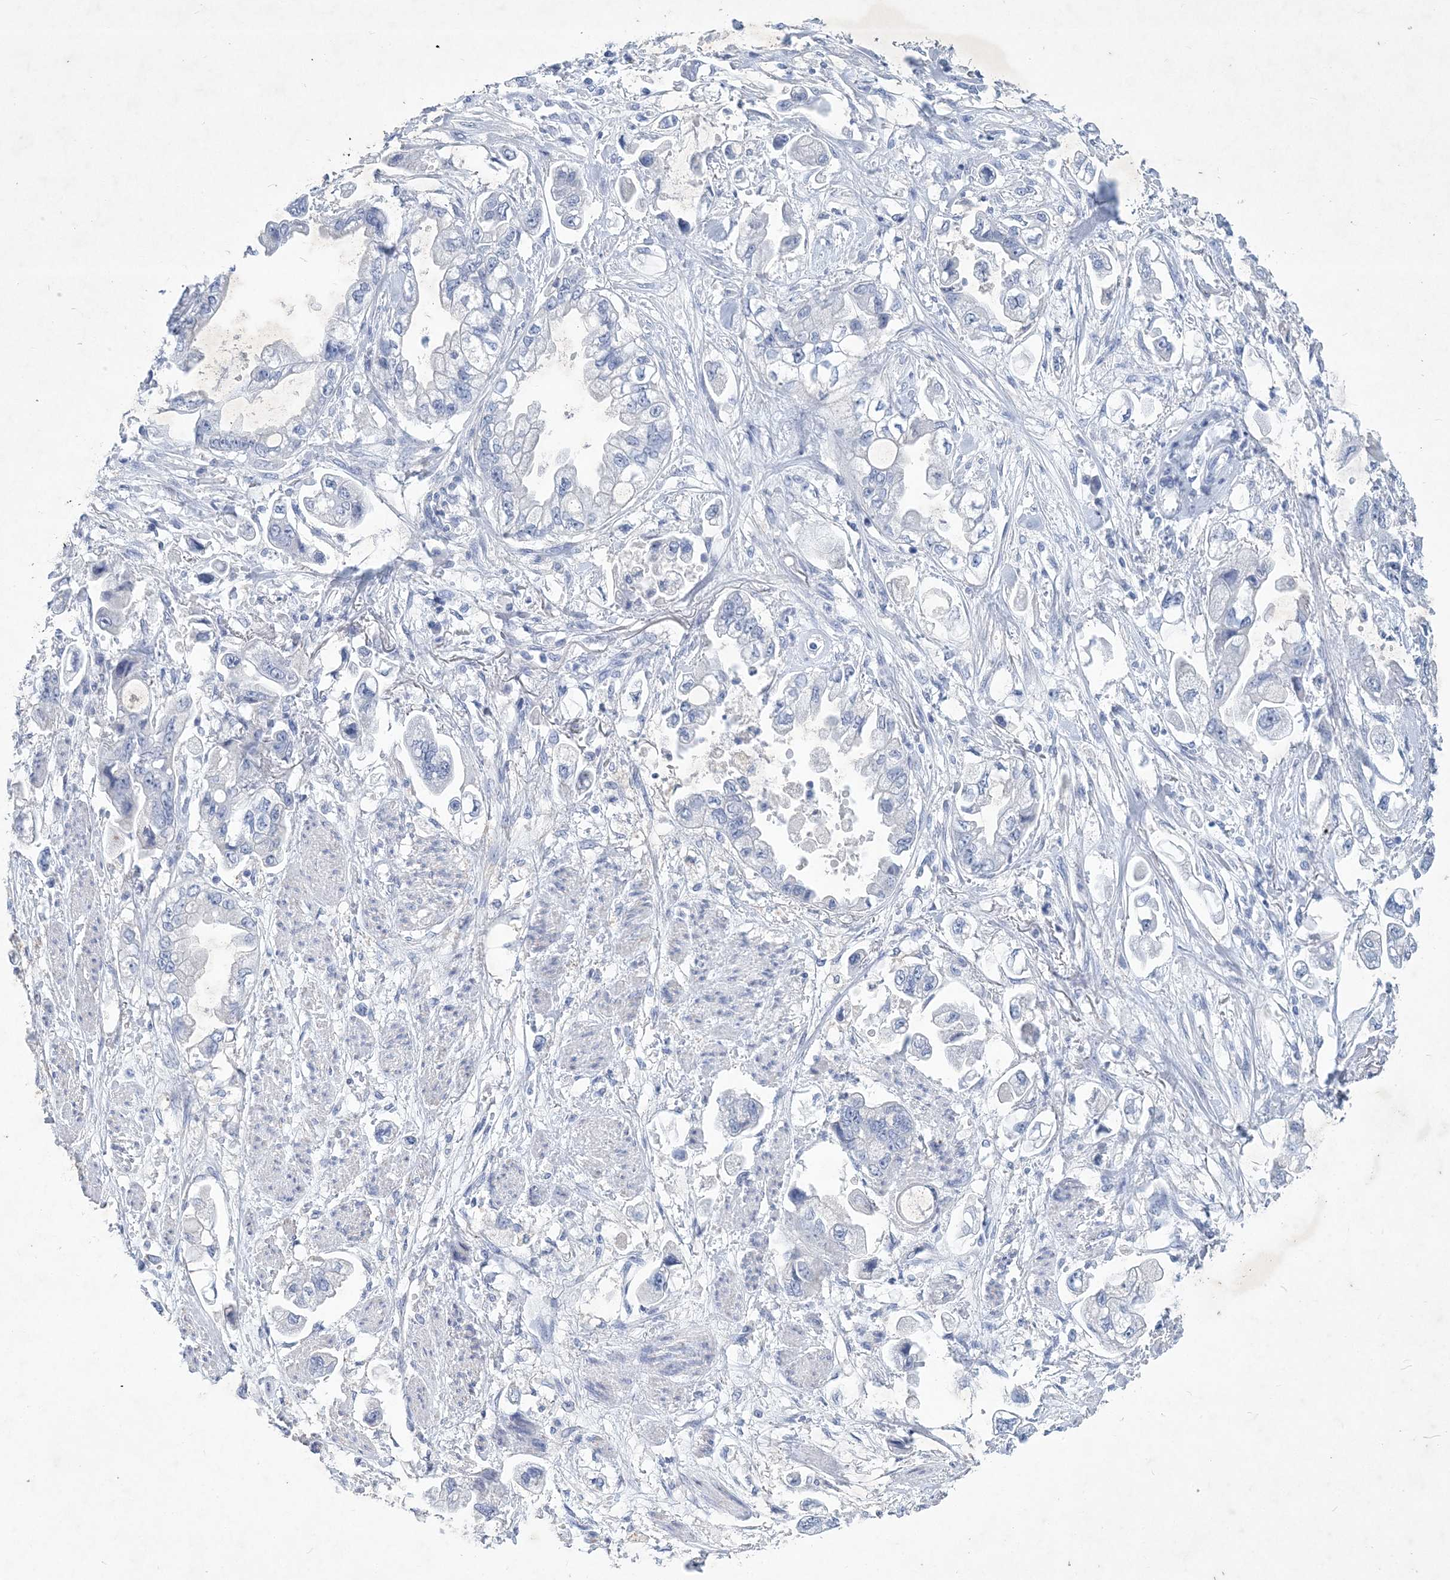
{"staining": {"intensity": "negative", "quantity": "none", "location": "none"}, "tissue": "stomach cancer", "cell_type": "Tumor cells", "image_type": "cancer", "snomed": [{"axis": "morphology", "description": "Adenocarcinoma, NOS"}, {"axis": "topography", "description": "Stomach"}], "caption": "An immunohistochemistry photomicrograph of stomach cancer (adenocarcinoma) is shown. There is no staining in tumor cells of stomach cancer (adenocarcinoma).", "gene": "COPS8", "patient": {"sex": "male", "age": 62}}